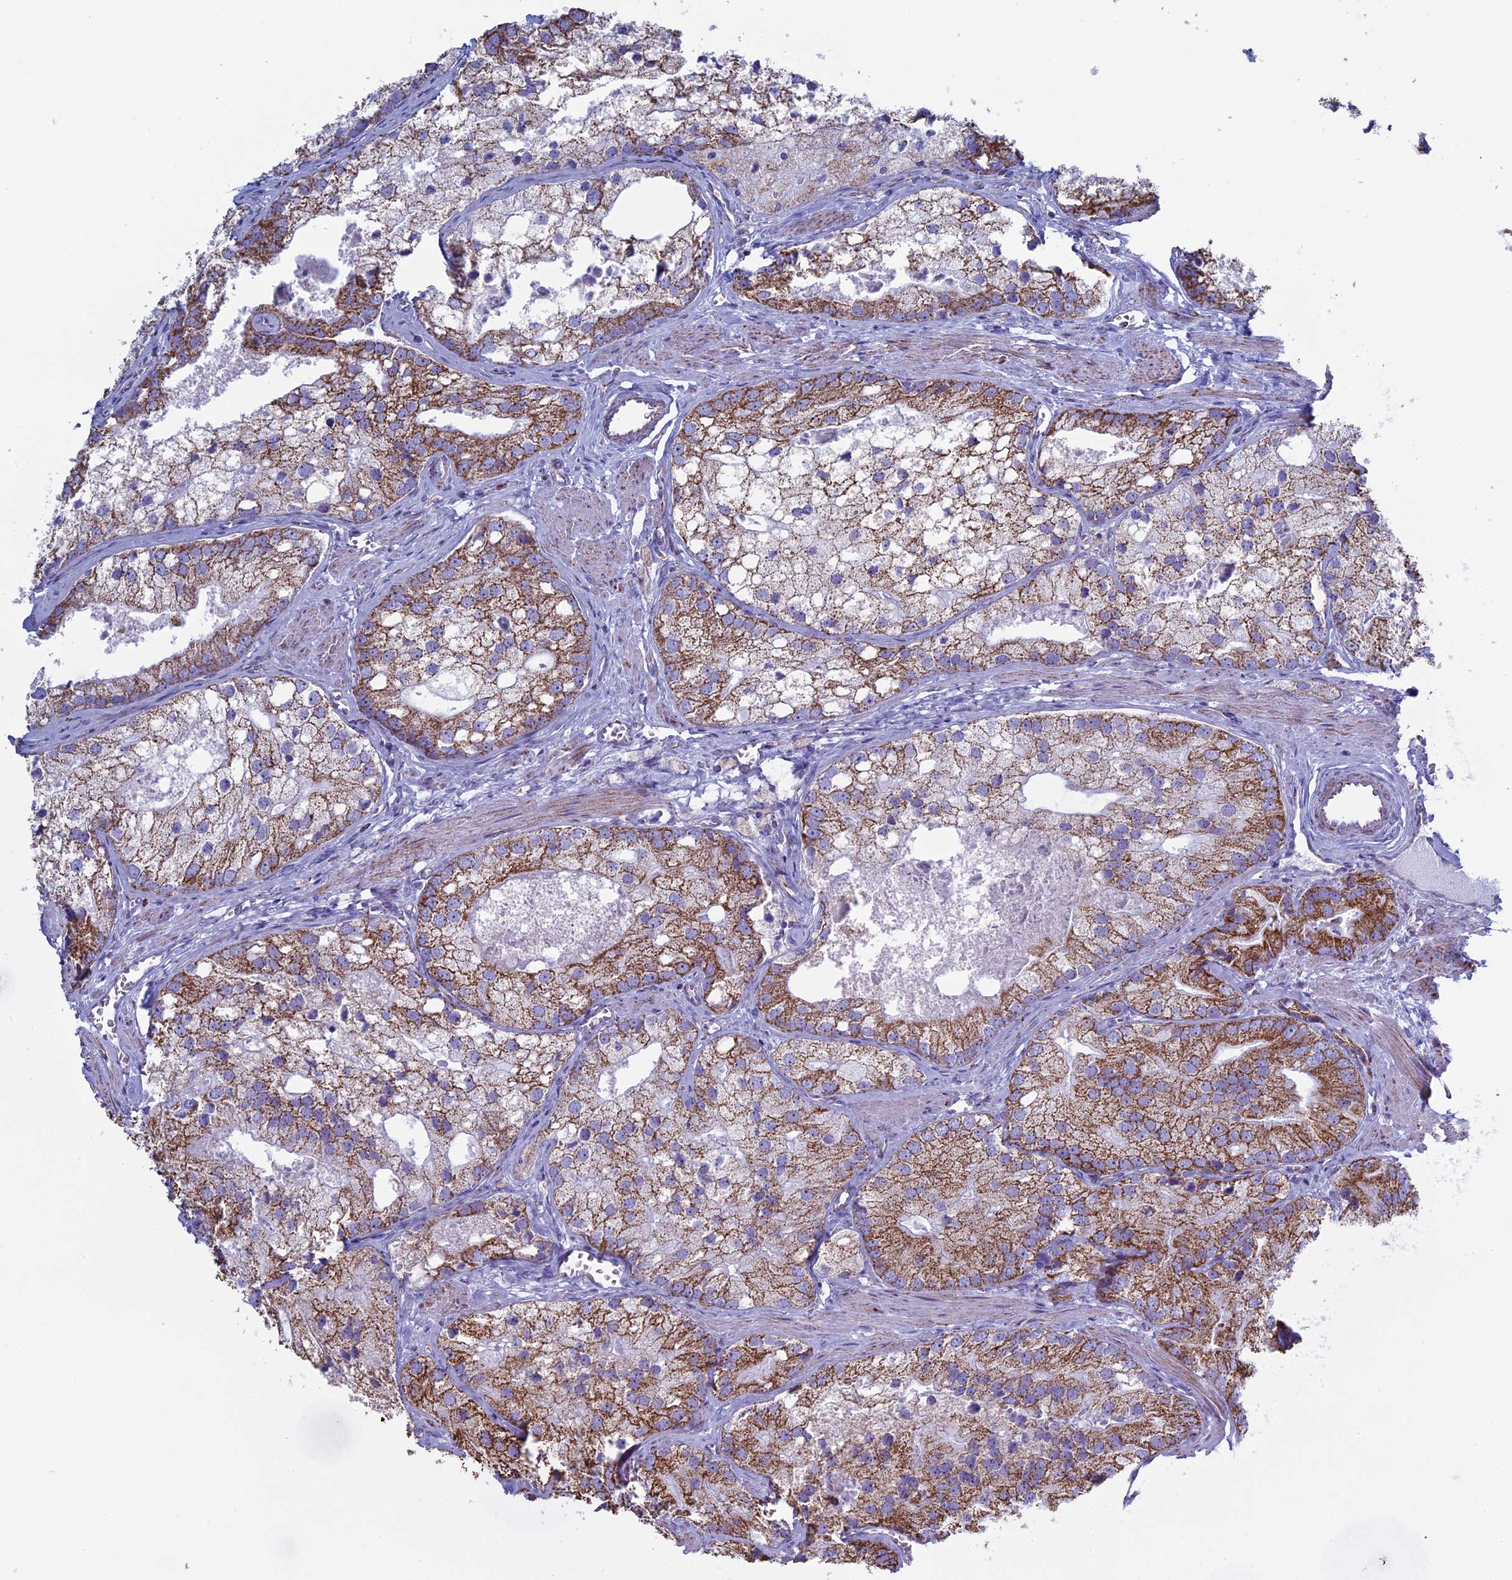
{"staining": {"intensity": "strong", "quantity": ">75%", "location": "cytoplasmic/membranous"}, "tissue": "prostate cancer", "cell_type": "Tumor cells", "image_type": "cancer", "snomed": [{"axis": "morphology", "description": "Adenocarcinoma, Low grade"}, {"axis": "topography", "description": "Prostate"}], "caption": "Protein analysis of prostate adenocarcinoma (low-grade) tissue demonstrates strong cytoplasmic/membranous staining in about >75% of tumor cells.", "gene": "UQCRFS1", "patient": {"sex": "male", "age": 69}}